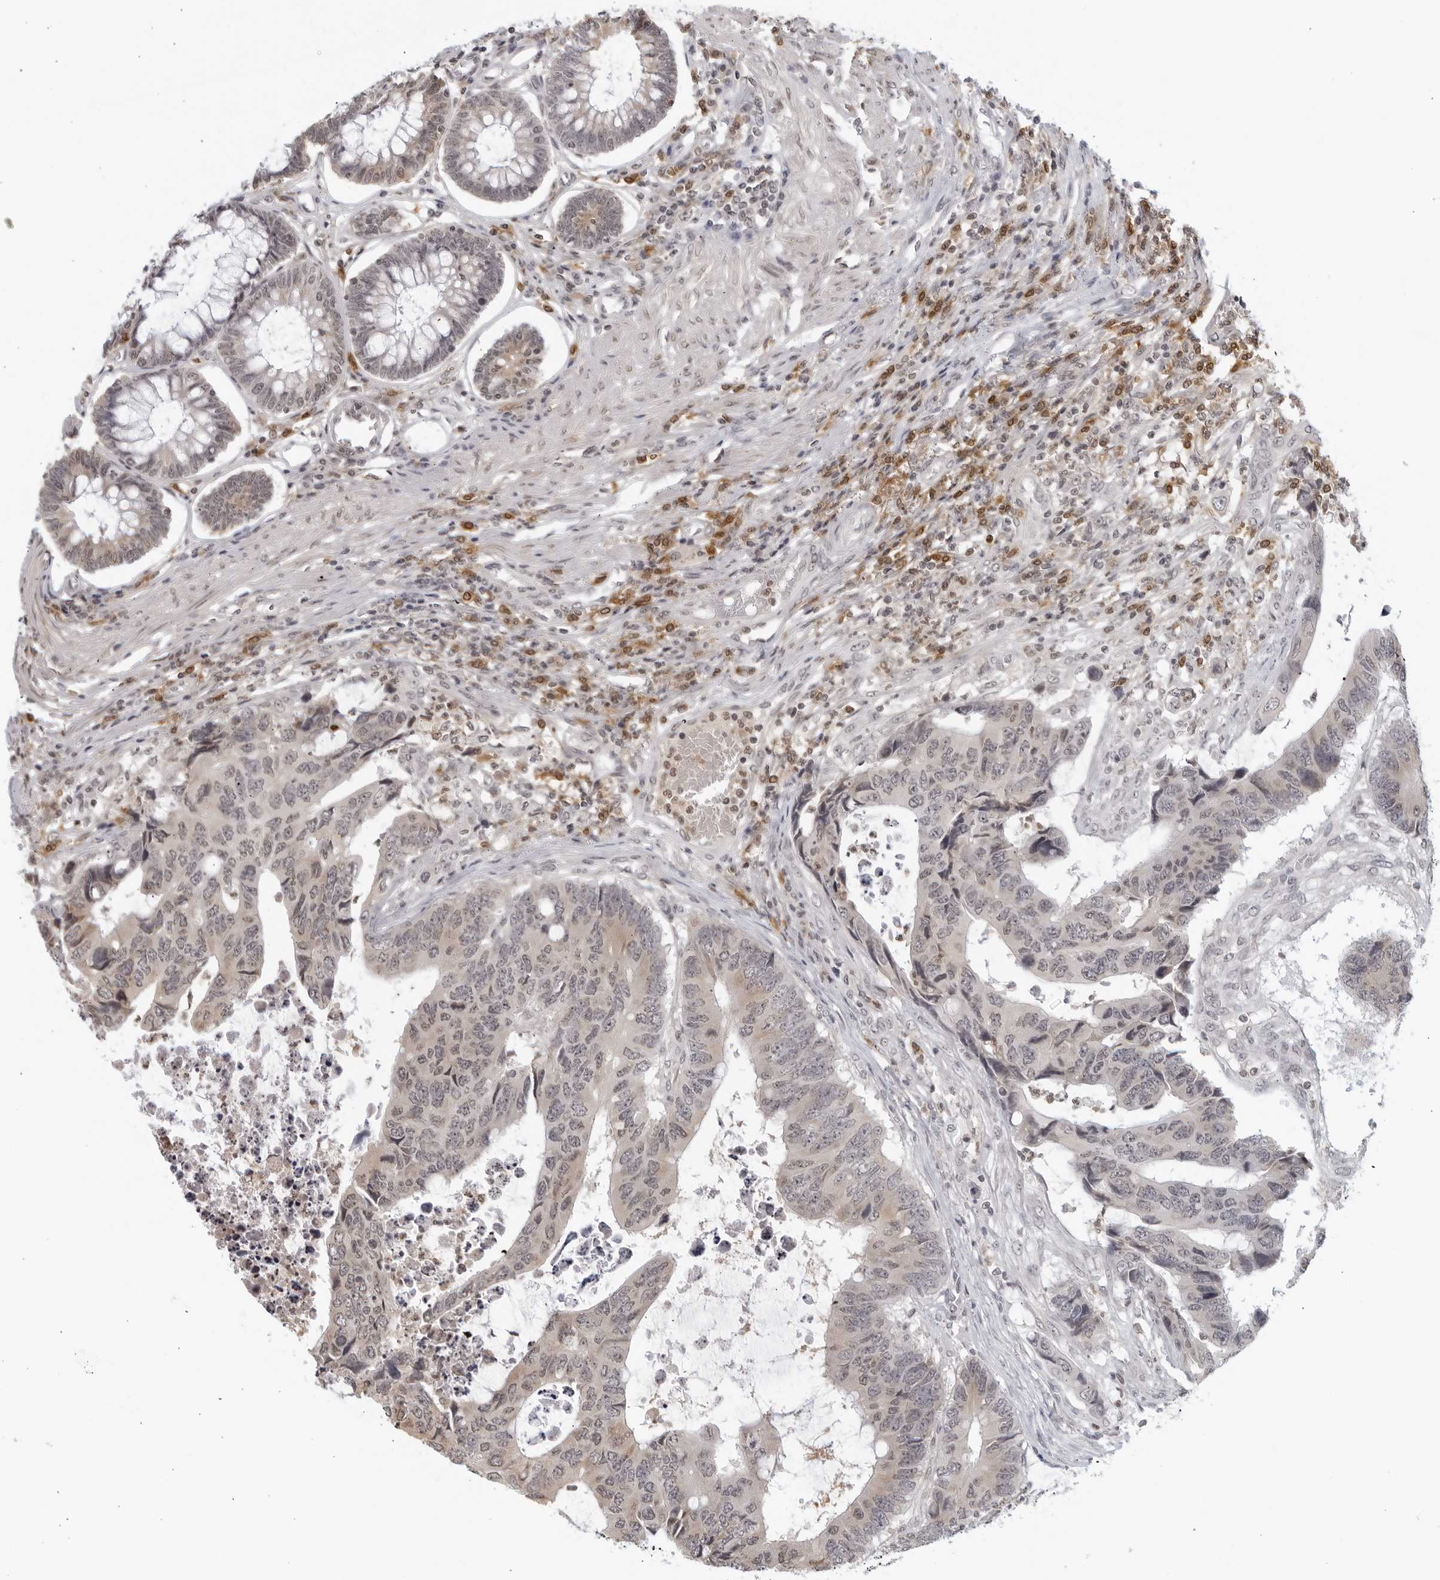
{"staining": {"intensity": "weak", "quantity": "<25%", "location": "nuclear"}, "tissue": "colorectal cancer", "cell_type": "Tumor cells", "image_type": "cancer", "snomed": [{"axis": "morphology", "description": "Adenocarcinoma, NOS"}, {"axis": "topography", "description": "Rectum"}], "caption": "The immunohistochemistry micrograph has no significant expression in tumor cells of colorectal cancer tissue.", "gene": "RAB11FIP3", "patient": {"sex": "male", "age": 84}}